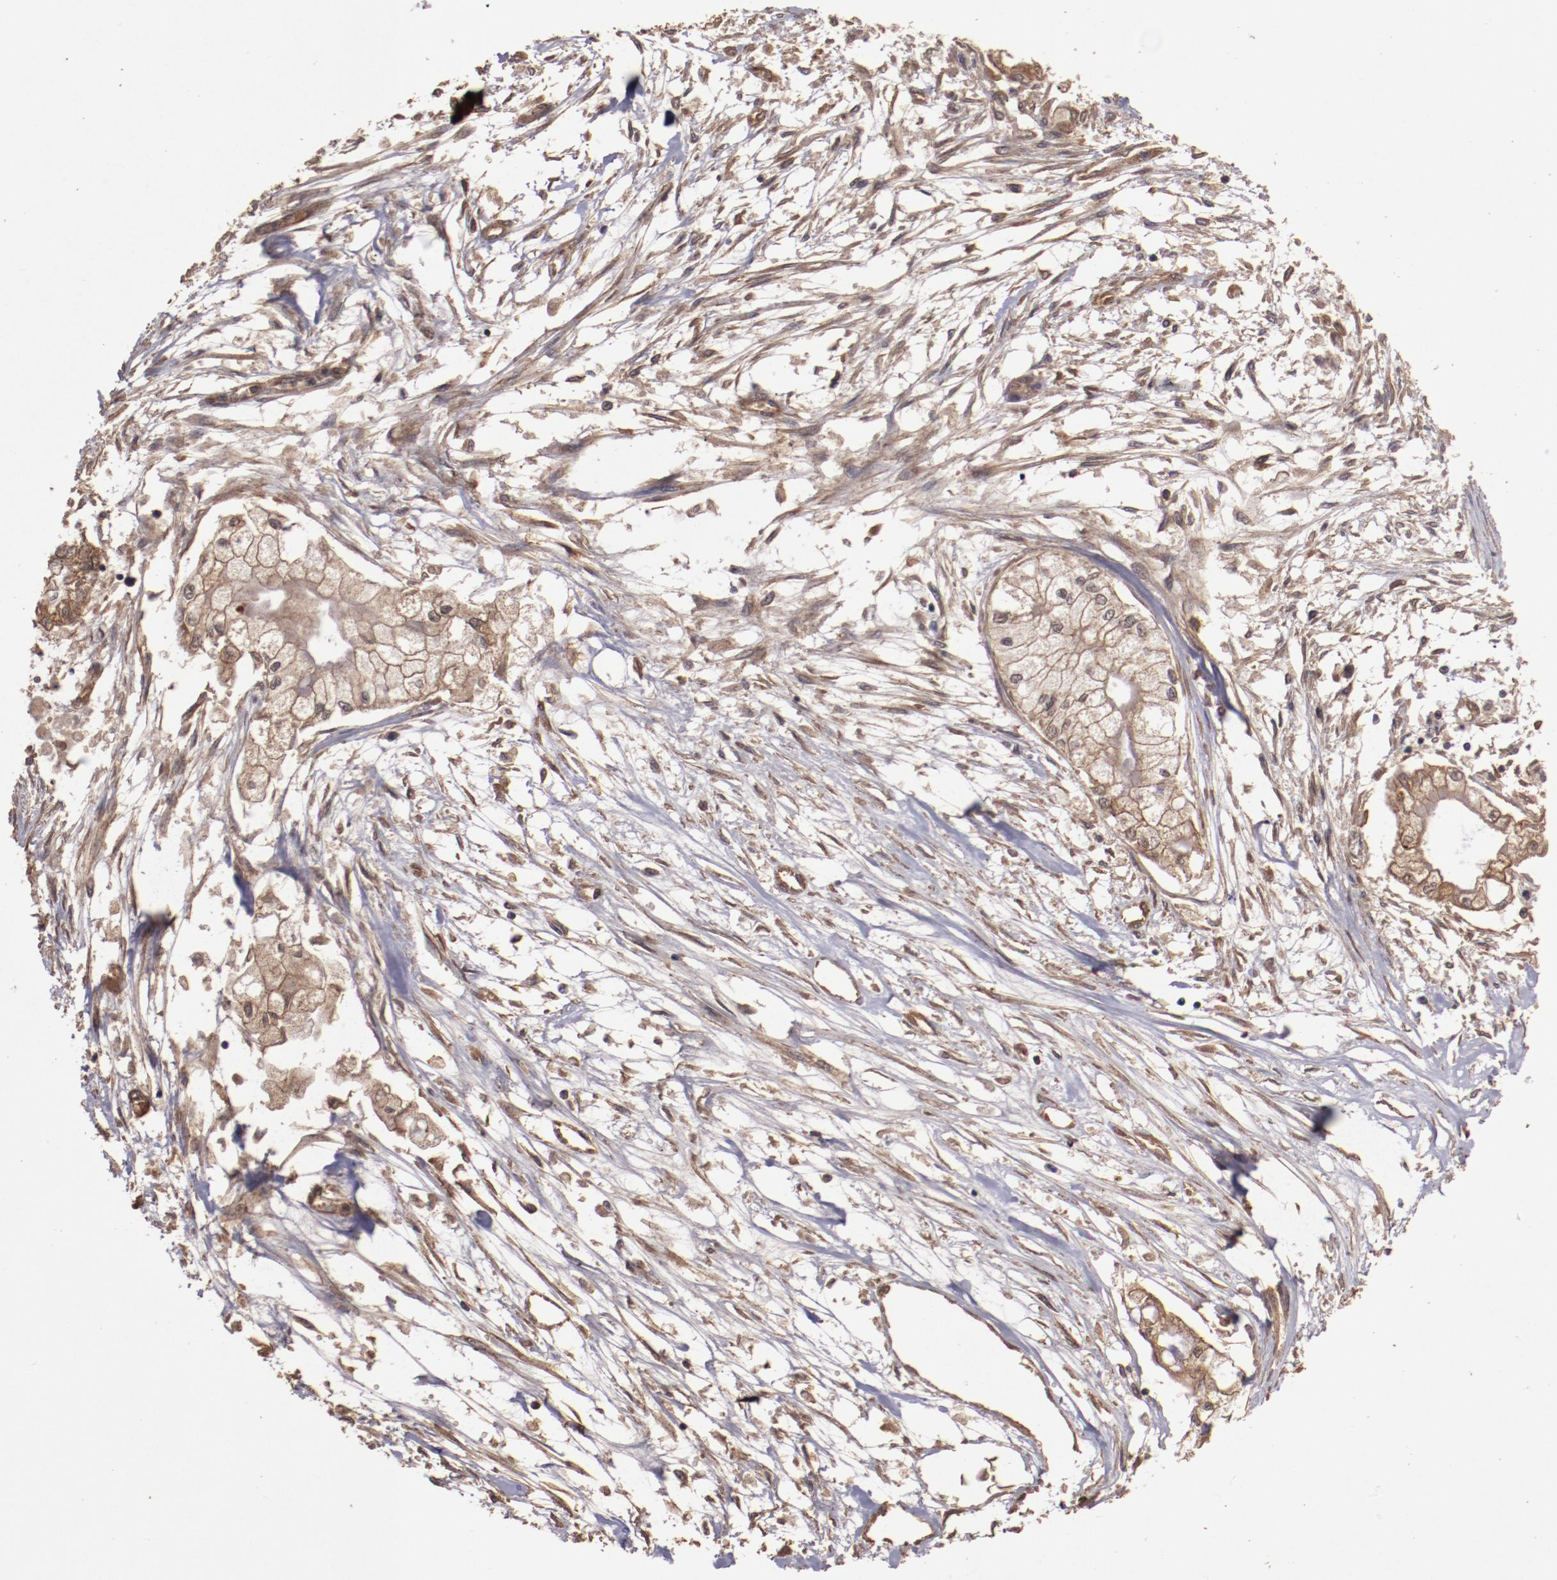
{"staining": {"intensity": "weak", "quantity": ">75%", "location": "cytoplasmic/membranous"}, "tissue": "pancreatic cancer", "cell_type": "Tumor cells", "image_type": "cancer", "snomed": [{"axis": "morphology", "description": "Adenocarcinoma, NOS"}, {"axis": "topography", "description": "Pancreas"}], "caption": "Protein expression analysis of pancreatic cancer (adenocarcinoma) reveals weak cytoplasmic/membranous staining in about >75% of tumor cells.", "gene": "TXNDC16", "patient": {"sex": "male", "age": 79}}